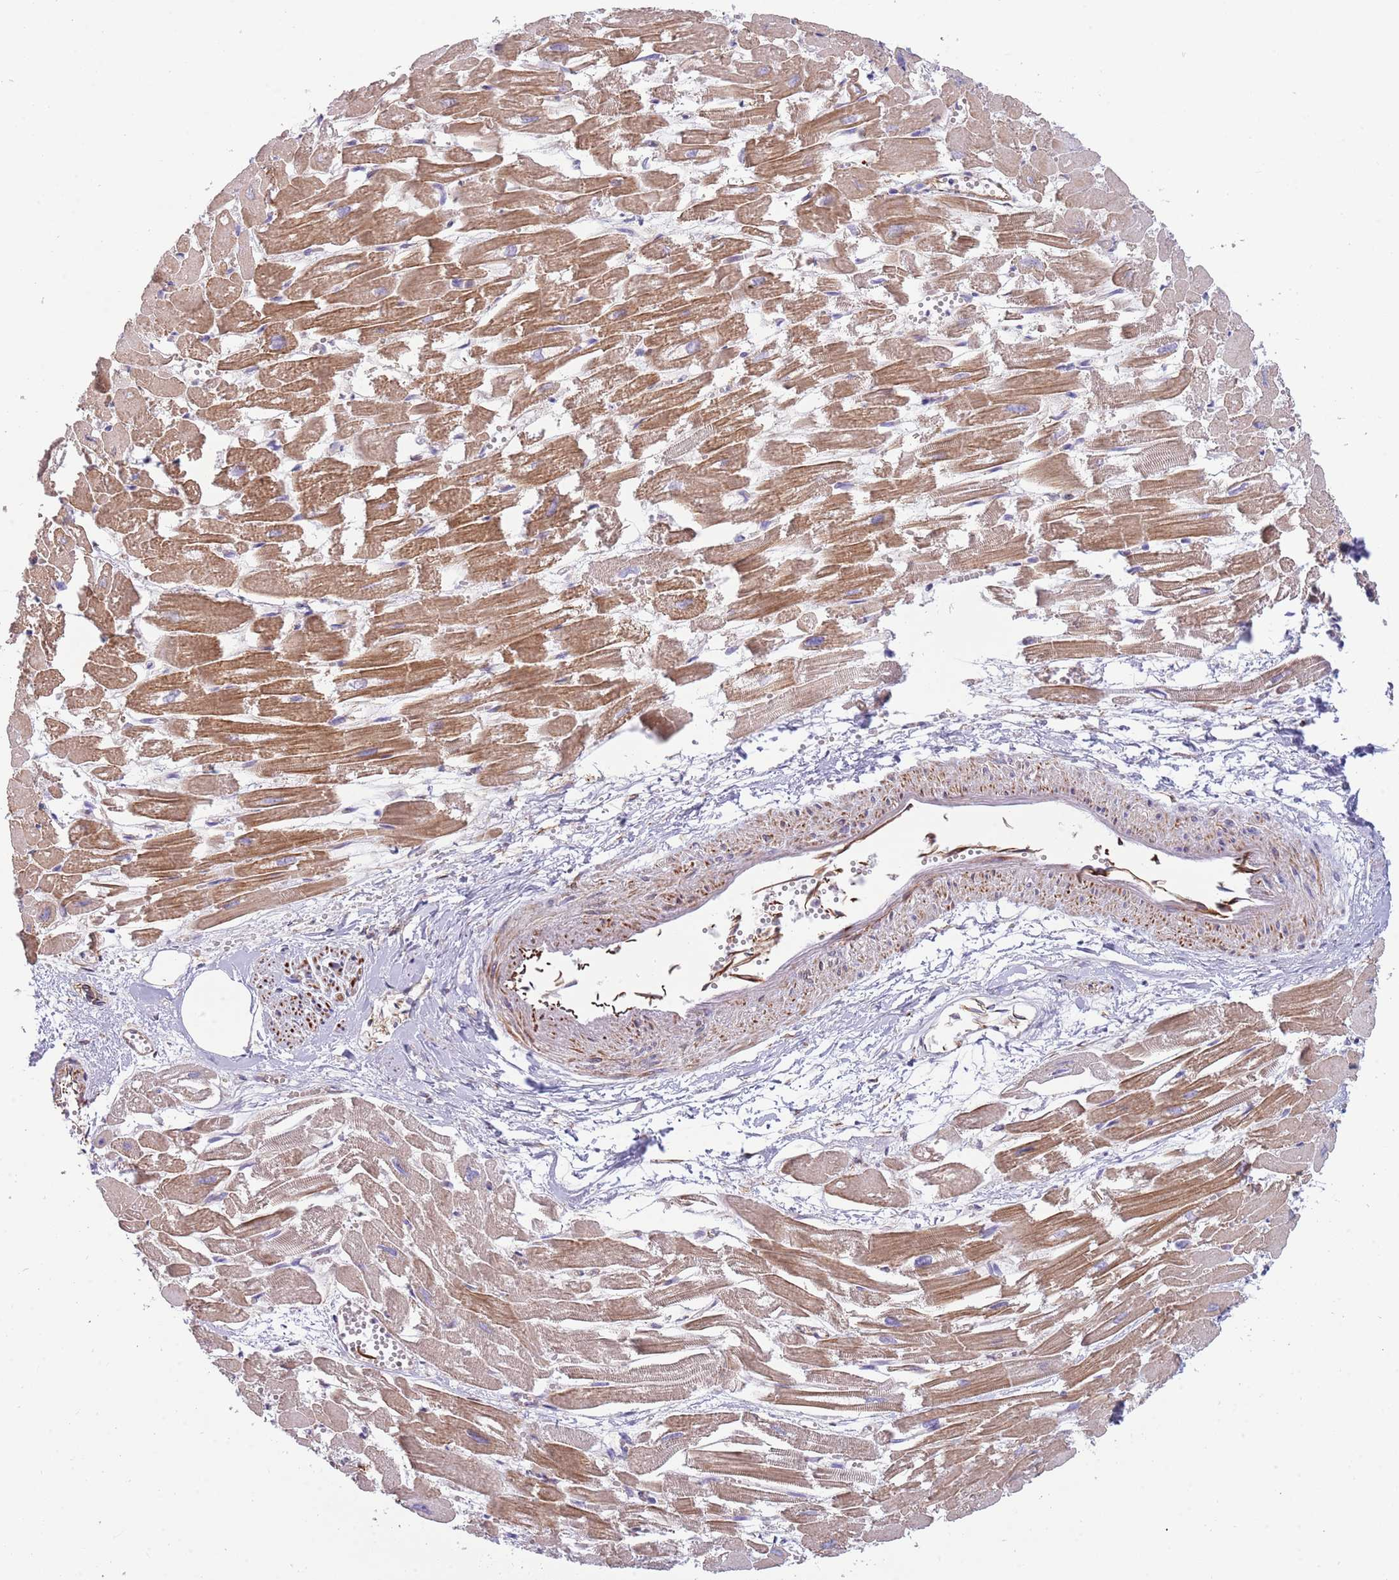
{"staining": {"intensity": "moderate", "quantity": ">75%", "location": "cytoplasmic/membranous"}, "tissue": "heart muscle", "cell_type": "Cardiomyocytes", "image_type": "normal", "snomed": [{"axis": "morphology", "description": "Normal tissue, NOS"}, {"axis": "topography", "description": "Heart"}], "caption": "Moderate cytoplasmic/membranous positivity is seen in about >75% of cardiomyocytes in unremarkable heart muscle. (brown staining indicates protein expression, while blue staining denotes nuclei).", "gene": "MOGAT1", "patient": {"sex": "male", "age": 54}}